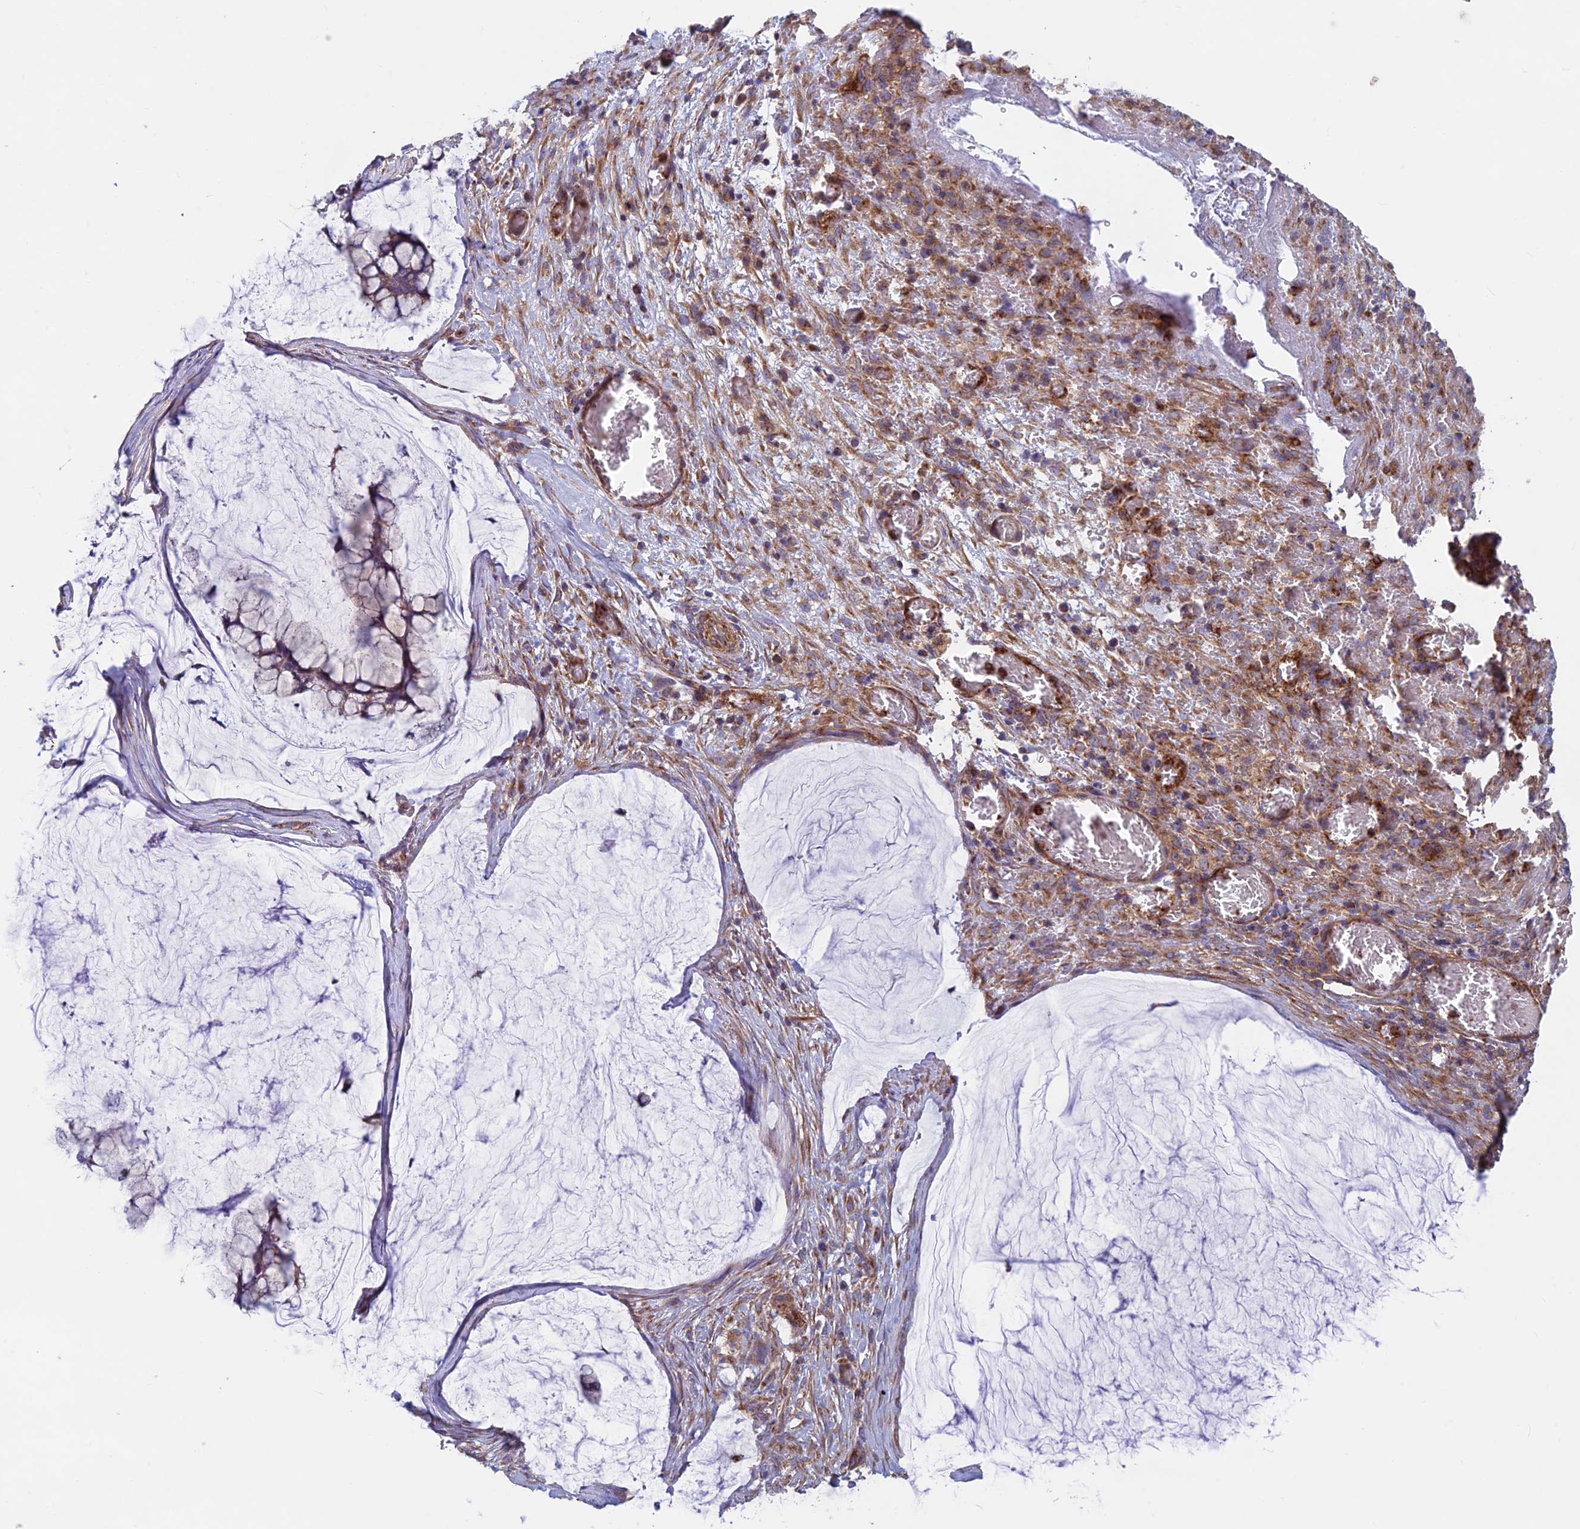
{"staining": {"intensity": "weak", "quantity": "25%-75%", "location": "cytoplasmic/membranous"}, "tissue": "ovarian cancer", "cell_type": "Tumor cells", "image_type": "cancer", "snomed": [{"axis": "morphology", "description": "Cystadenocarcinoma, mucinous, NOS"}, {"axis": "topography", "description": "Ovary"}], "caption": "Ovarian cancer (mucinous cystadenocarcinoma) stained for a protein reveals weak cytoplasmic/membranous positivity in tumor cells.", "gene": "DNM1L", "patient": {"sex": "female", "age": 42}}